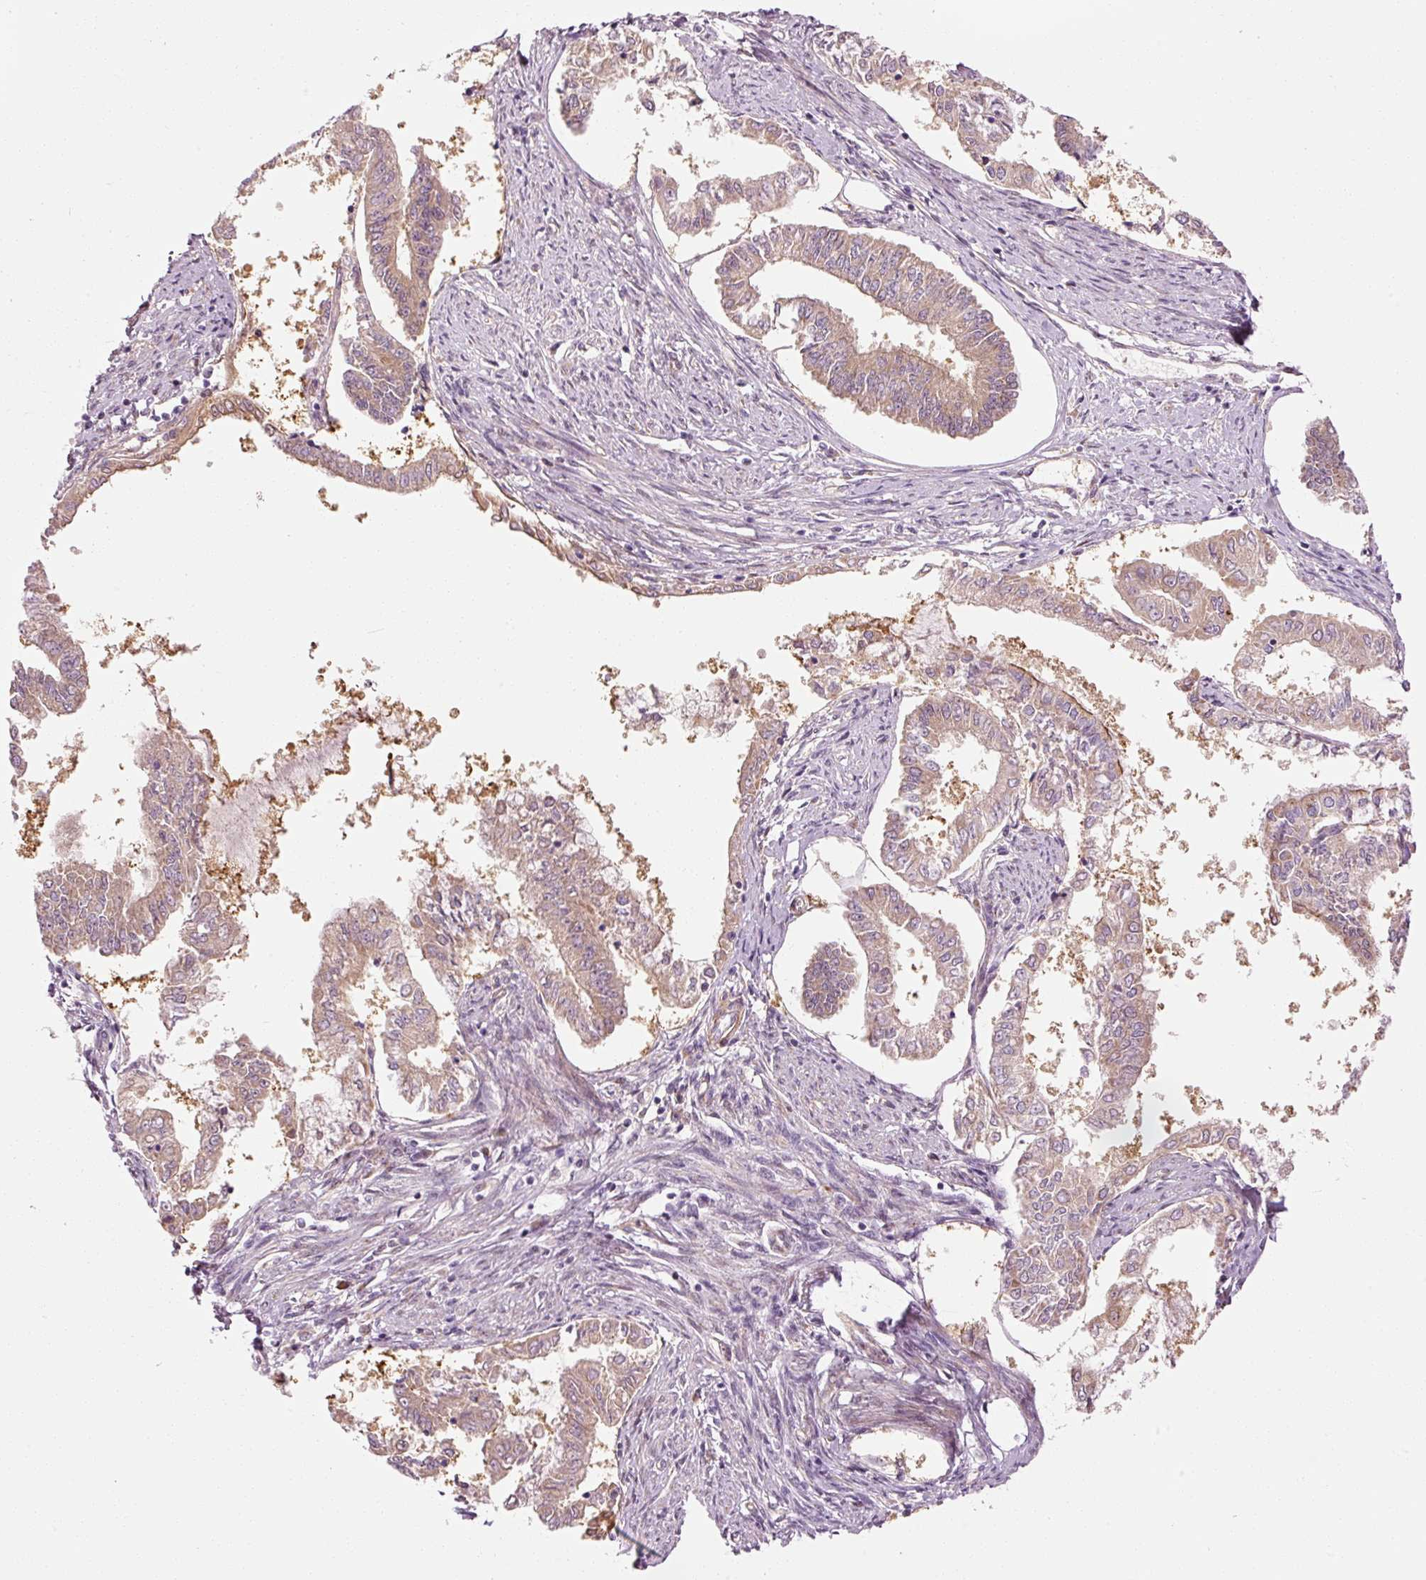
{"staining": {"intensity": "weak", "quantity": "25%-75%", "location": "cytoplasmic/membranous"}, "tissue": "endometrial cancer", "cell_type": "Tumor cells", "image_type": "cancer", "snomed": [{"axis": "morphology", "description": "Adenocarcinoma, NOS"}, {"axis": "topography", "description": "Endometrium"}], "caption": "Human endometrial cancer (adenocarcinoma) stained with a brown dye exhibits weak cytoplasmic/membranous positive staining in approximately 25%-75% of tumor cells.", "gene": "PPP1R14B", "patient": {"sex": "female", "age": 76}}